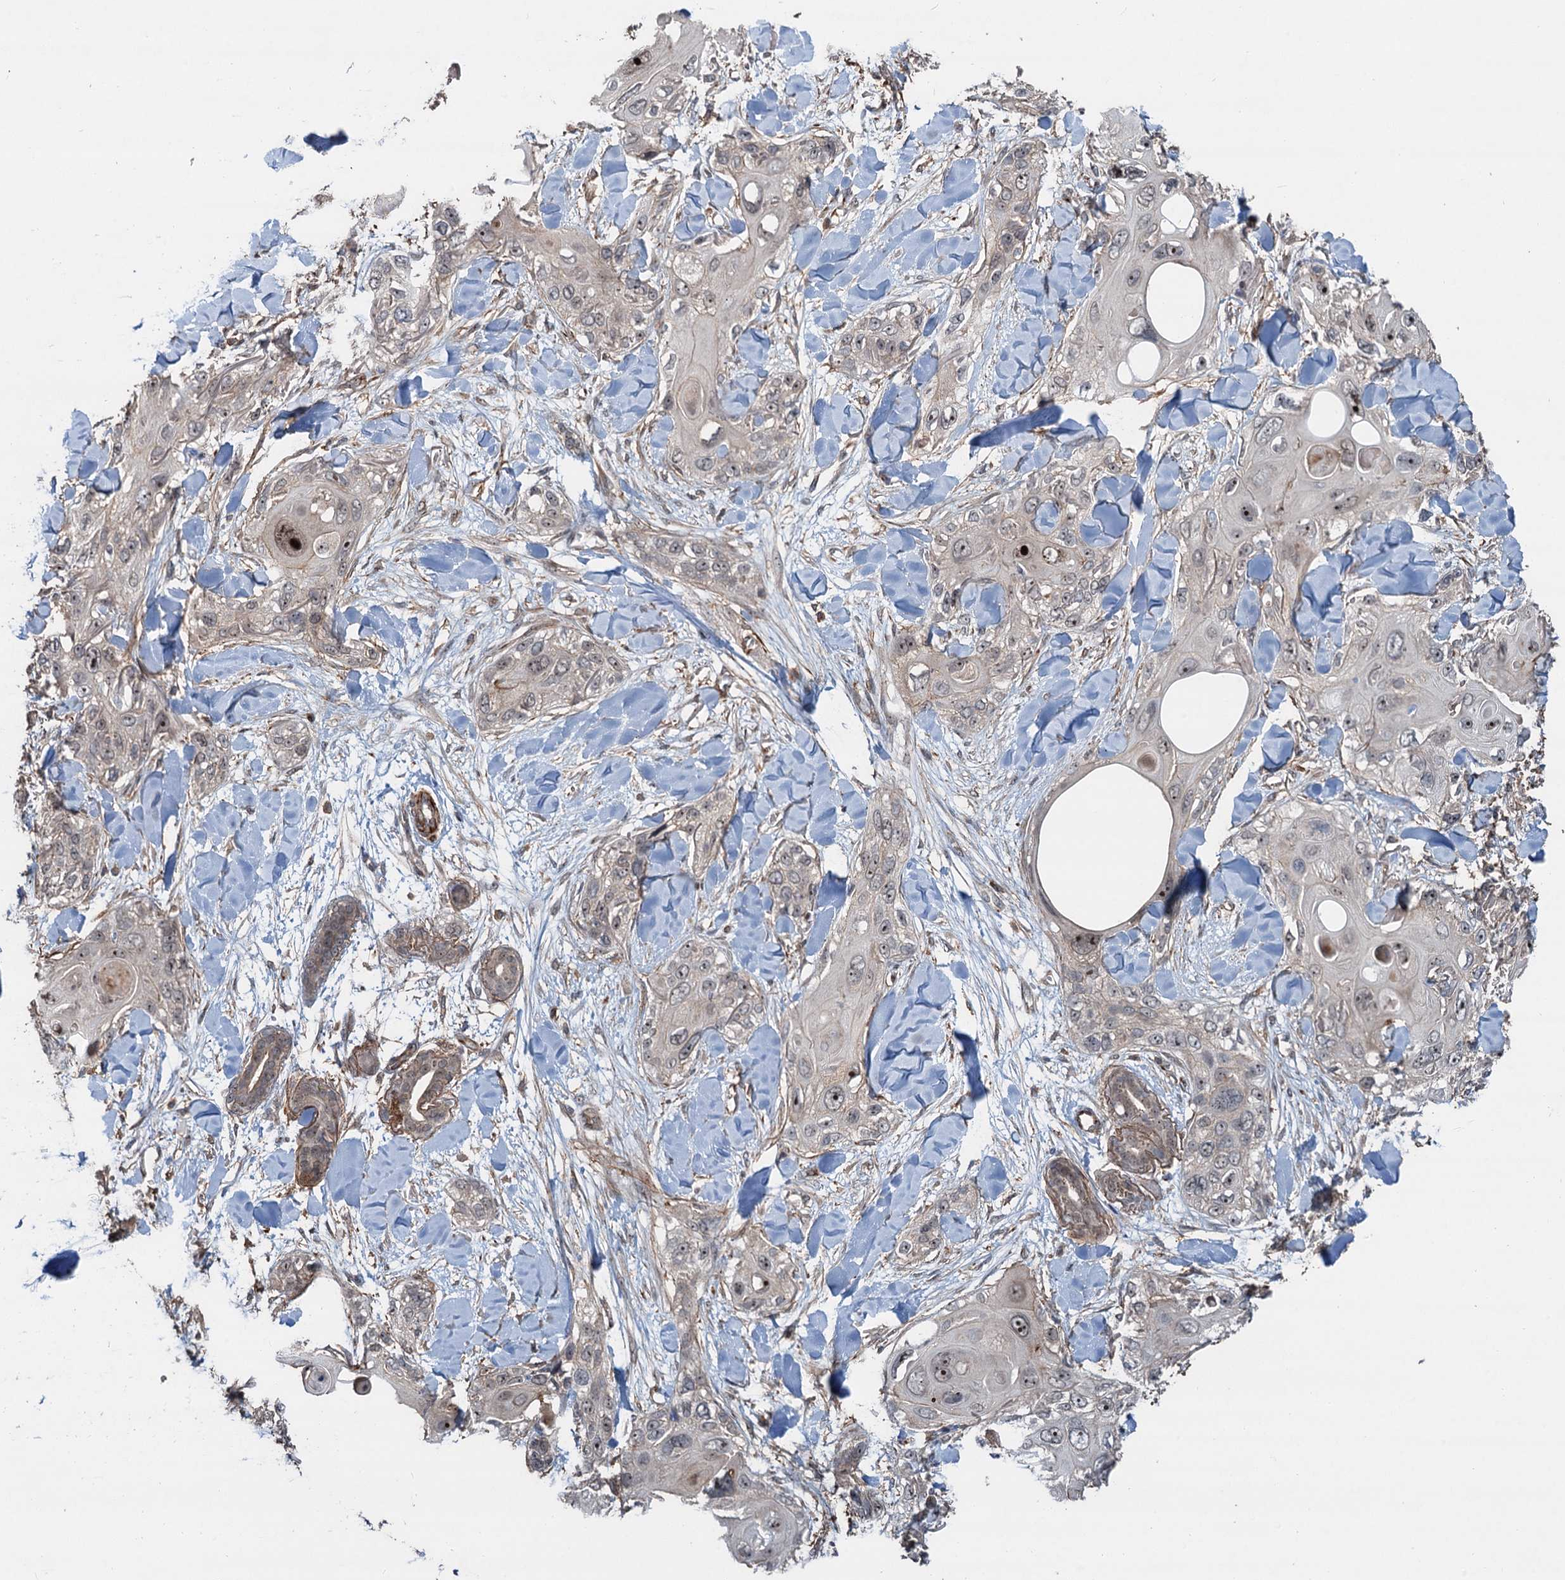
{"staining": {"intensity": "strong", "quantity": "<25%", "location": "nuclear"}, "tissue": "skin cancer", "cell_type": "Tumor cells", "image_type": "cancer", "snomed": [{"axis": "morphology", "description": "Normal tissue, NOS"}, {"axis": "morphology", "description": "Squamous cell carcinoma, NOS"}, {"axis": "topography", "description": "Skin"}], "caption": "Tumor cells show medium levels of strong nuclear positivity in approximately <25% of cells in skin cancer. Using DAB (3,3'-diaminobenzidine) (brown) and hematoxylin (blue) stains, captured at high magnification using brightfield microscopy.", "gene": "TMA16", "patient": {"sex": "male", "age": 72}}